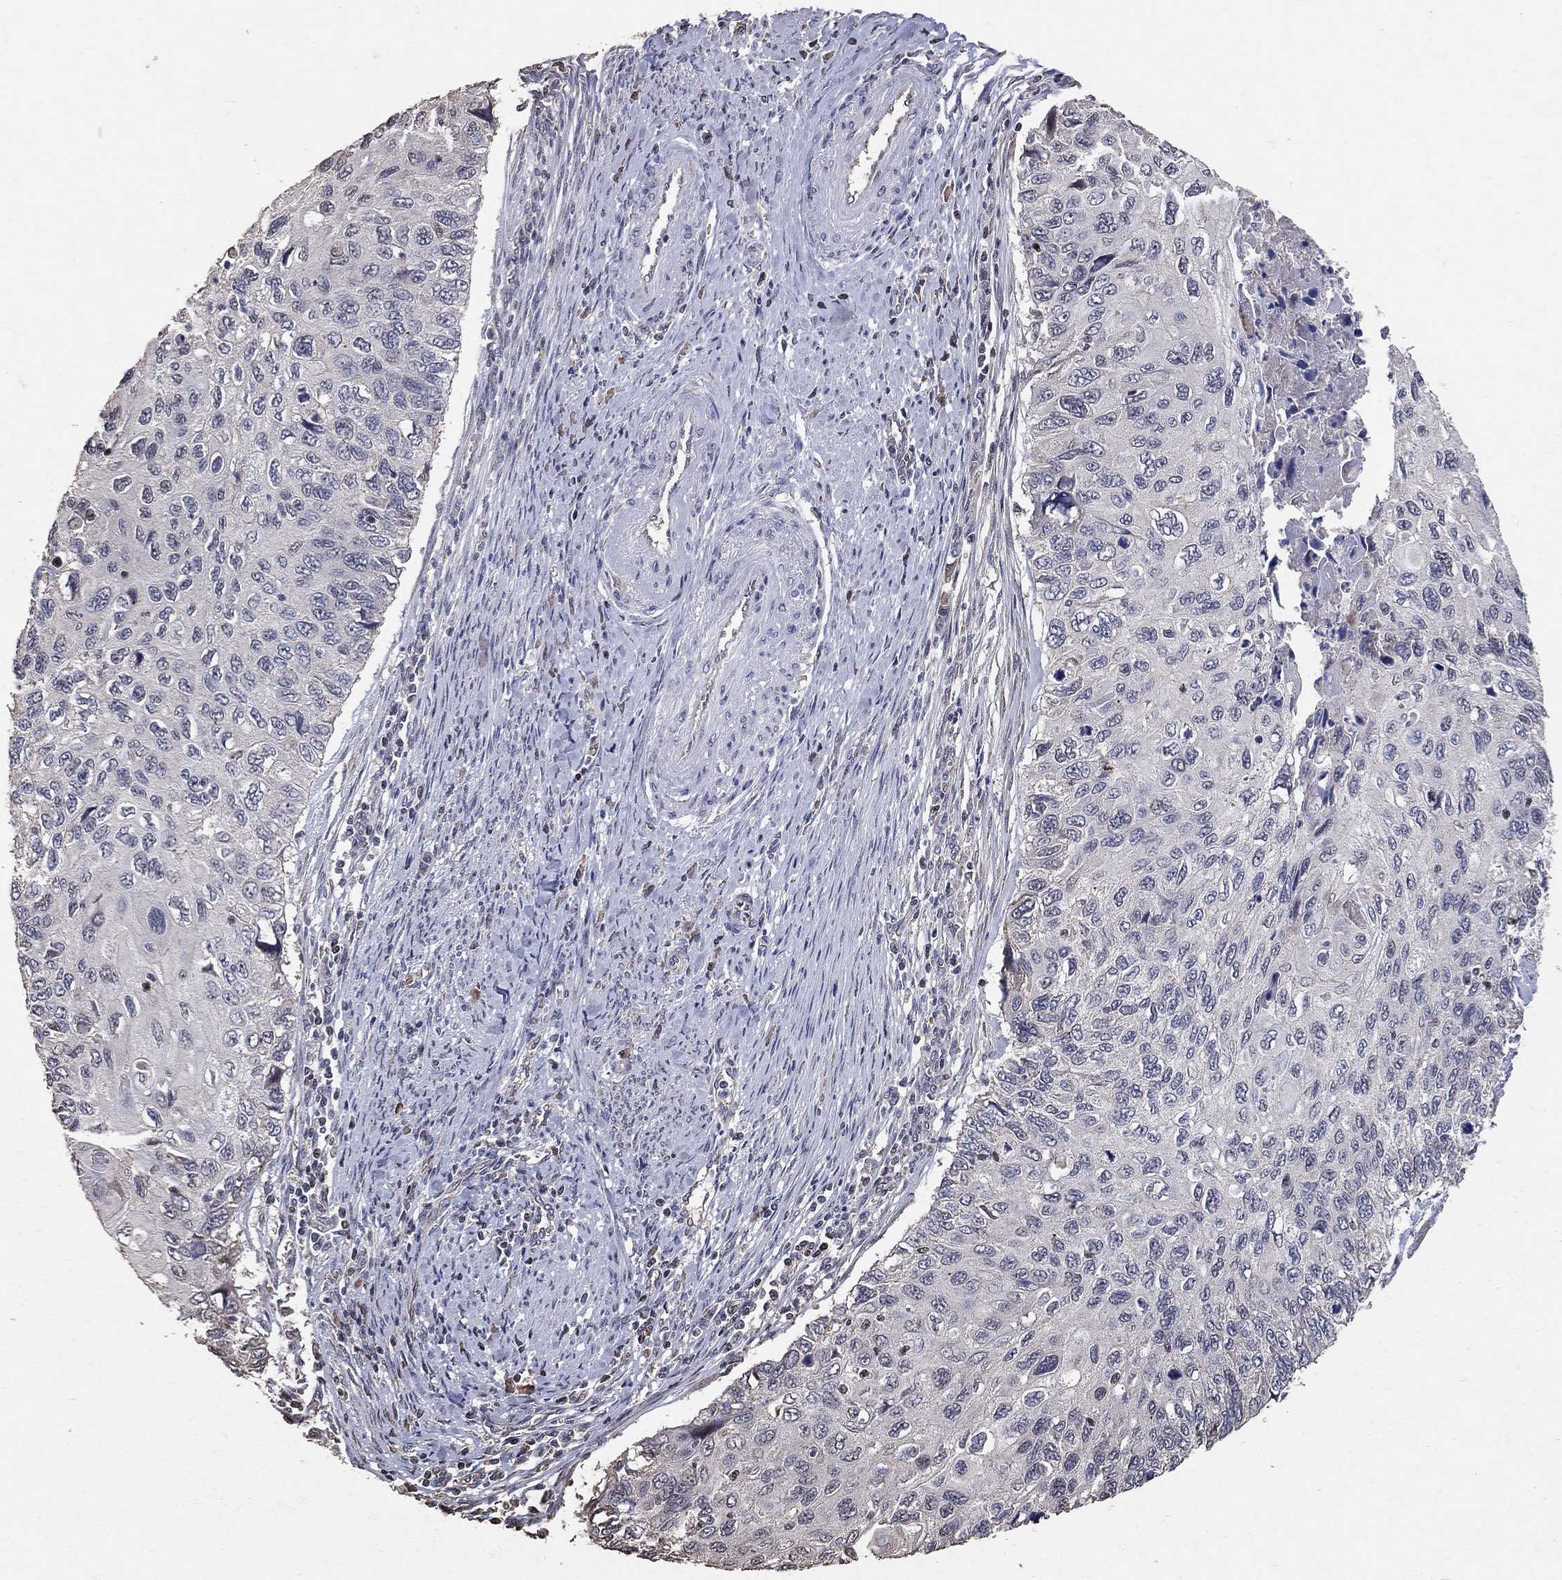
{"staining": {"intensity": "negative", "quantity": "none", "location": "none"}, "tissue": "cervical cancer", "cell_type": "Tumor cells", "image_type": "cancer", "snomed": [{"axis": "morphology", "description": "Squamous cell carcinoma, NOS"}, {"axis": "topography", "description": "Cervix"}], "caption": "Tumor cells are negative for protein expression in human cervical squamous cell carcinoma.", "gene": "LY6K", "patient": {"sex": "female", "age": 70}}